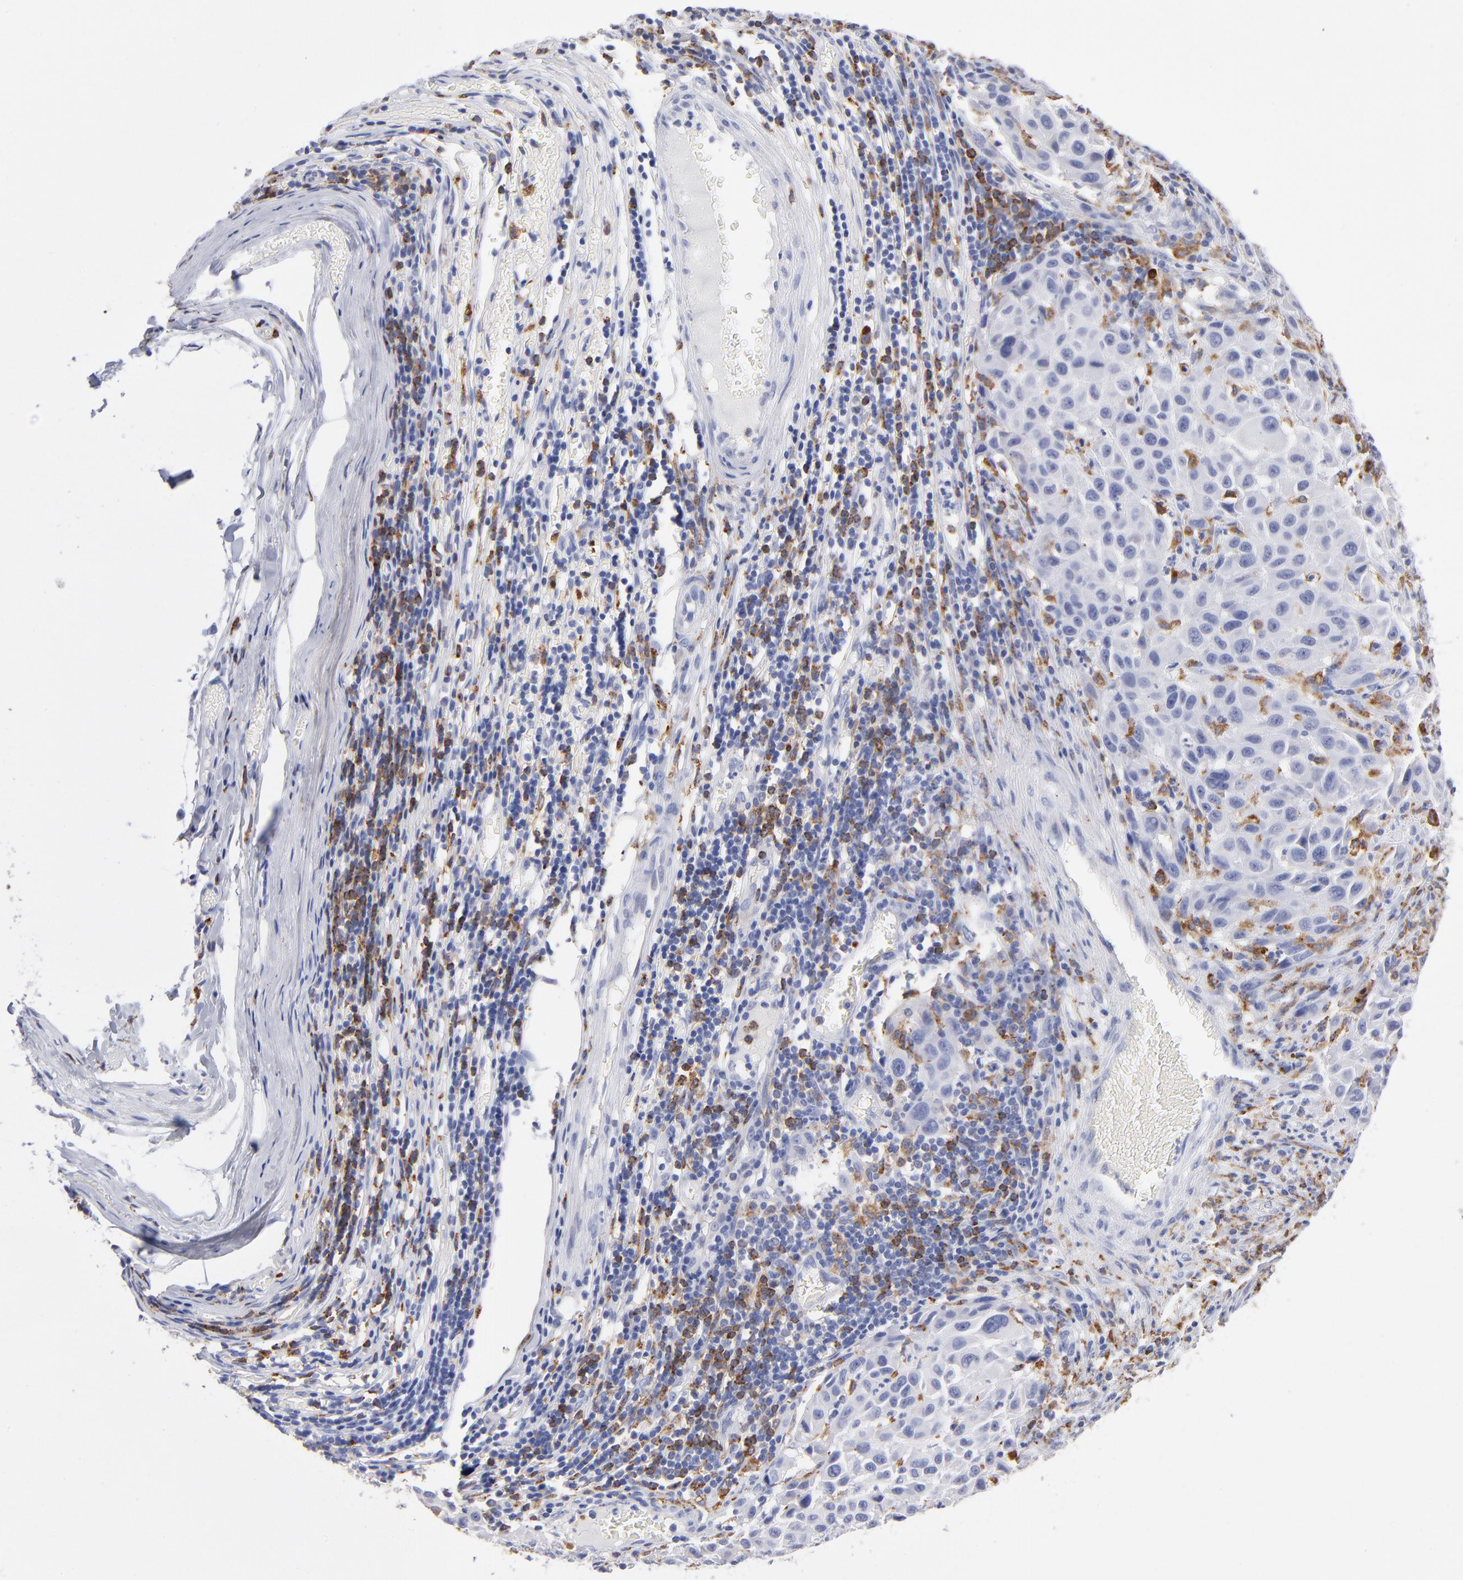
{"staining": {"intensity": "negative", "quantity": "none", "location": "none"}, "tissue": "melanoma", "cell_type": "Tumor cells", "image_type": "cancer", "snomed": [{"axis": "morphology", "description": "Malignant melanoma, Metastatic site"}, {"axis": "topography", "description": "Lymph node"}], "caption": "This is an immunohistochemistry histopathology image of human malignant melanoma (metastatic site). There is no positivity in tumor cells.", "gene": "CD180", "patient": {"sex": "male", "age": 61}}